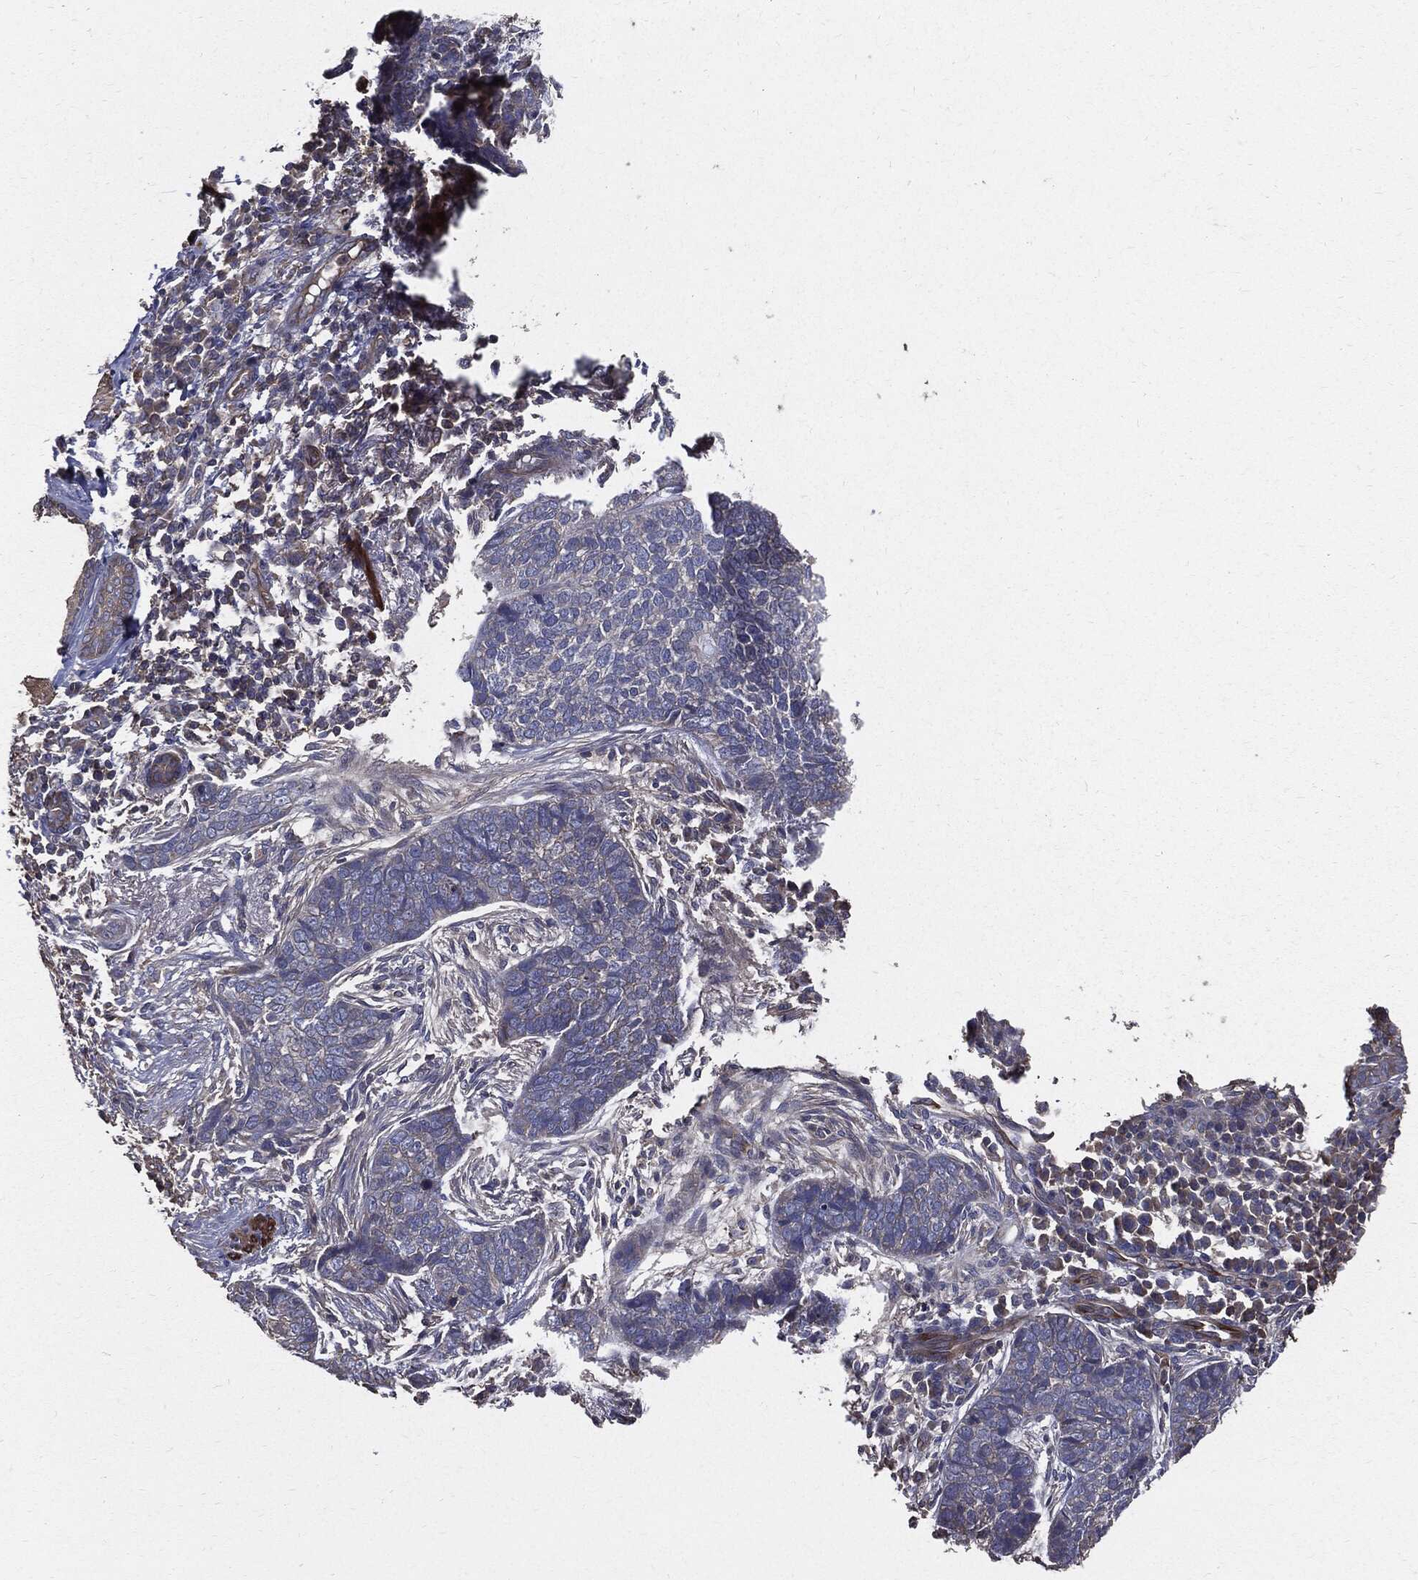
{"staining": {"intensity": "negative", "quantity": "none", "location": "none"}, "tissue": "skin cancer", "cell_type": "Tumor cells", "image_type": "cancer", "snomed": [{"axis": "morphology", "description": "Squamous cell carcinoma, NOS"}, {"axis": "topography", "description": "Skin"}], "caption": "Skin cancer was stained to show a protein in brown. There is no significant positivity in tumor cells. (Brightfield microscopy of DAB immunohistochemistry at high magnification).", "gene": "PDCD6IP", "patient": {"sex": "male", "age": 88}}